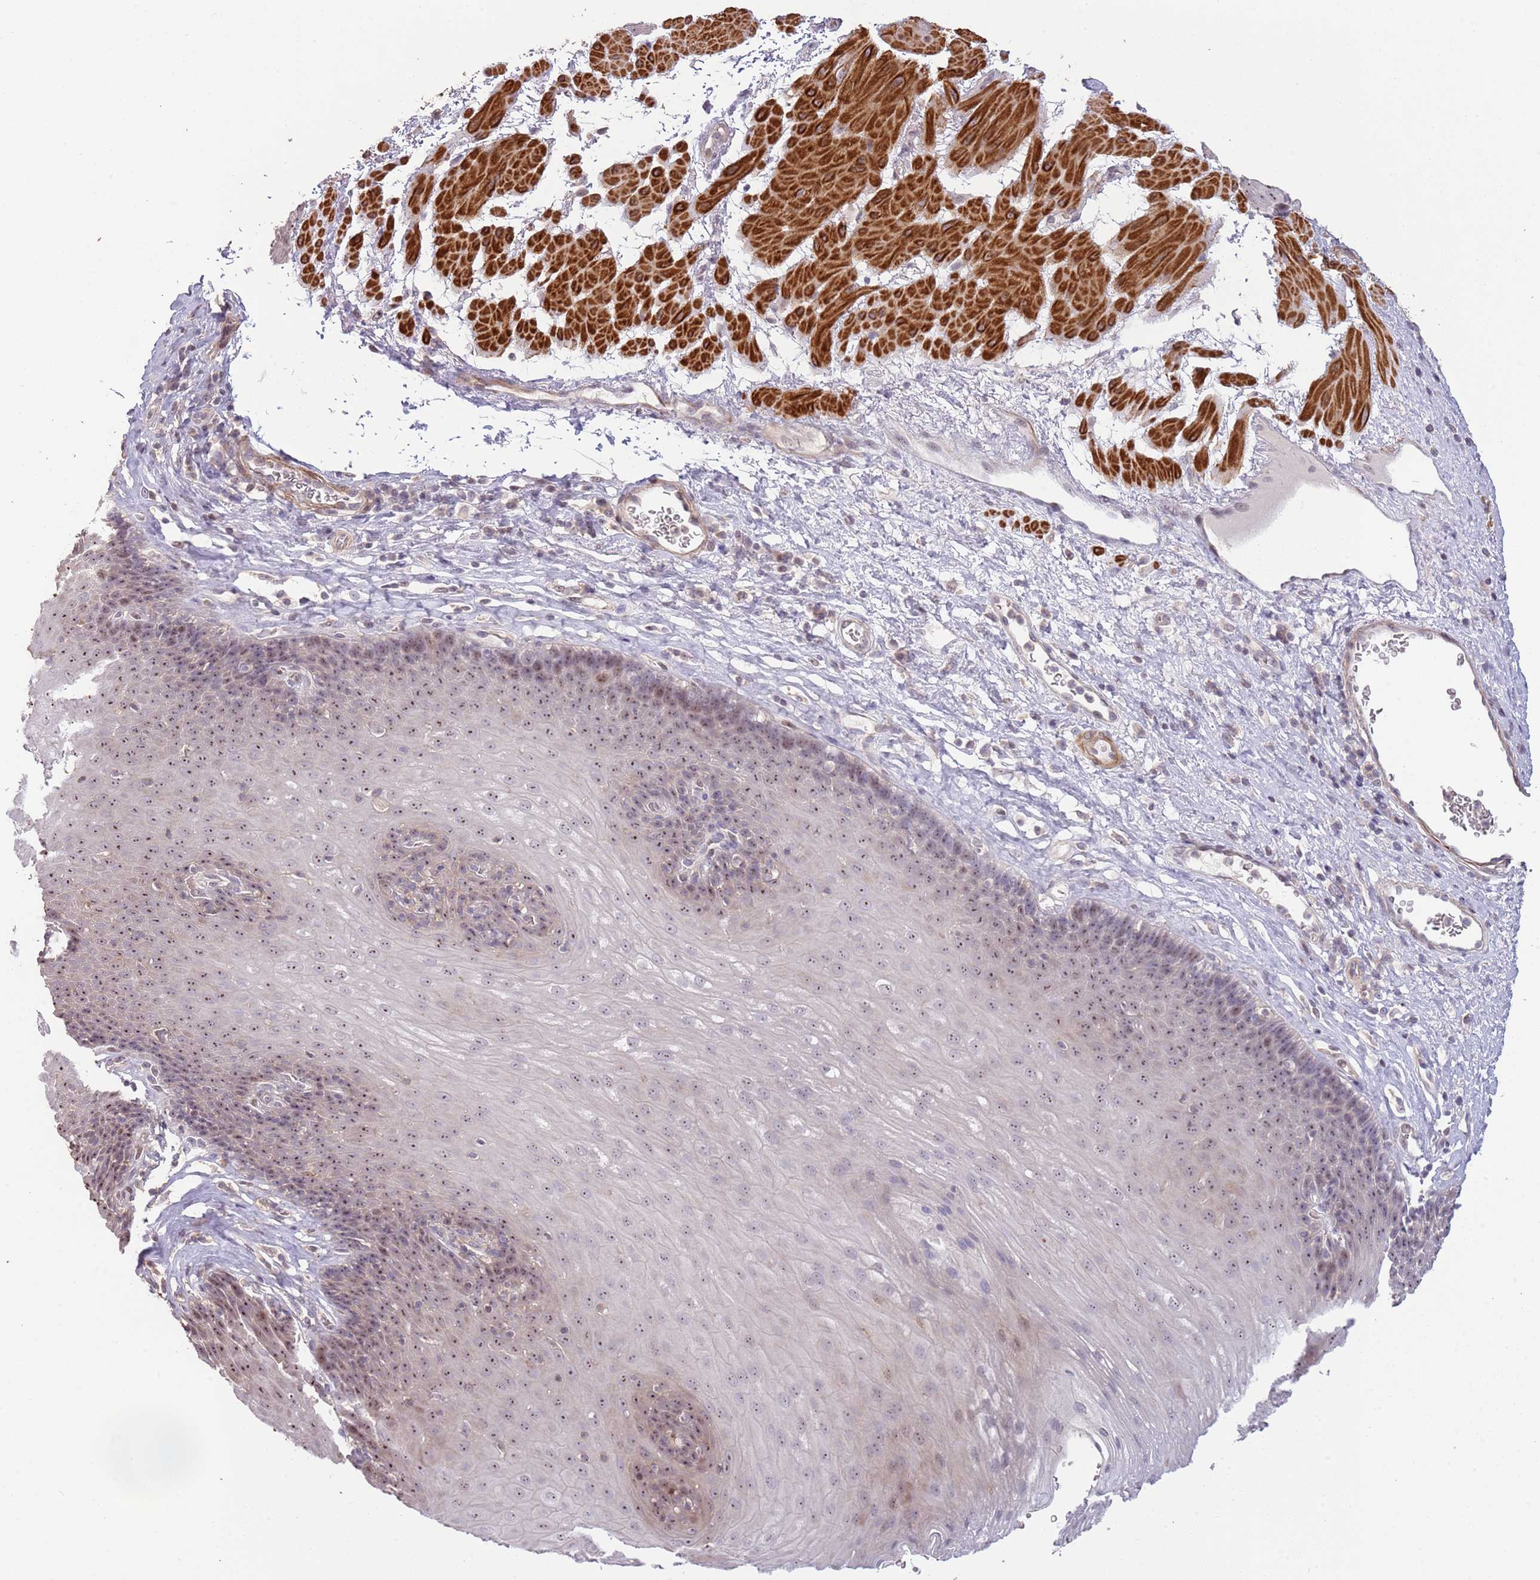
{"staining": {"intensity": "moderate", "quantity": "25%-75%", "location": "cytoplasmic/membranous"}, "tissue": "esophagus", "cell_type": "Squamous epithelial cells", "image_type": "normal", "snomed": [{"axis": "morphology", "description": "Normal tissue, NOS"}, {"axis": "topography", "description": "Esophagus"}], "caption": "Immunohistochemistry (IHC) of benign human esophagus reveals medium levels of moderate cytoplasmic/membranous positivity in about 25%-75% of squamous epithelial cells.", "gene": "ADTRP", "patient": {"sex": "female", "age": 66}}